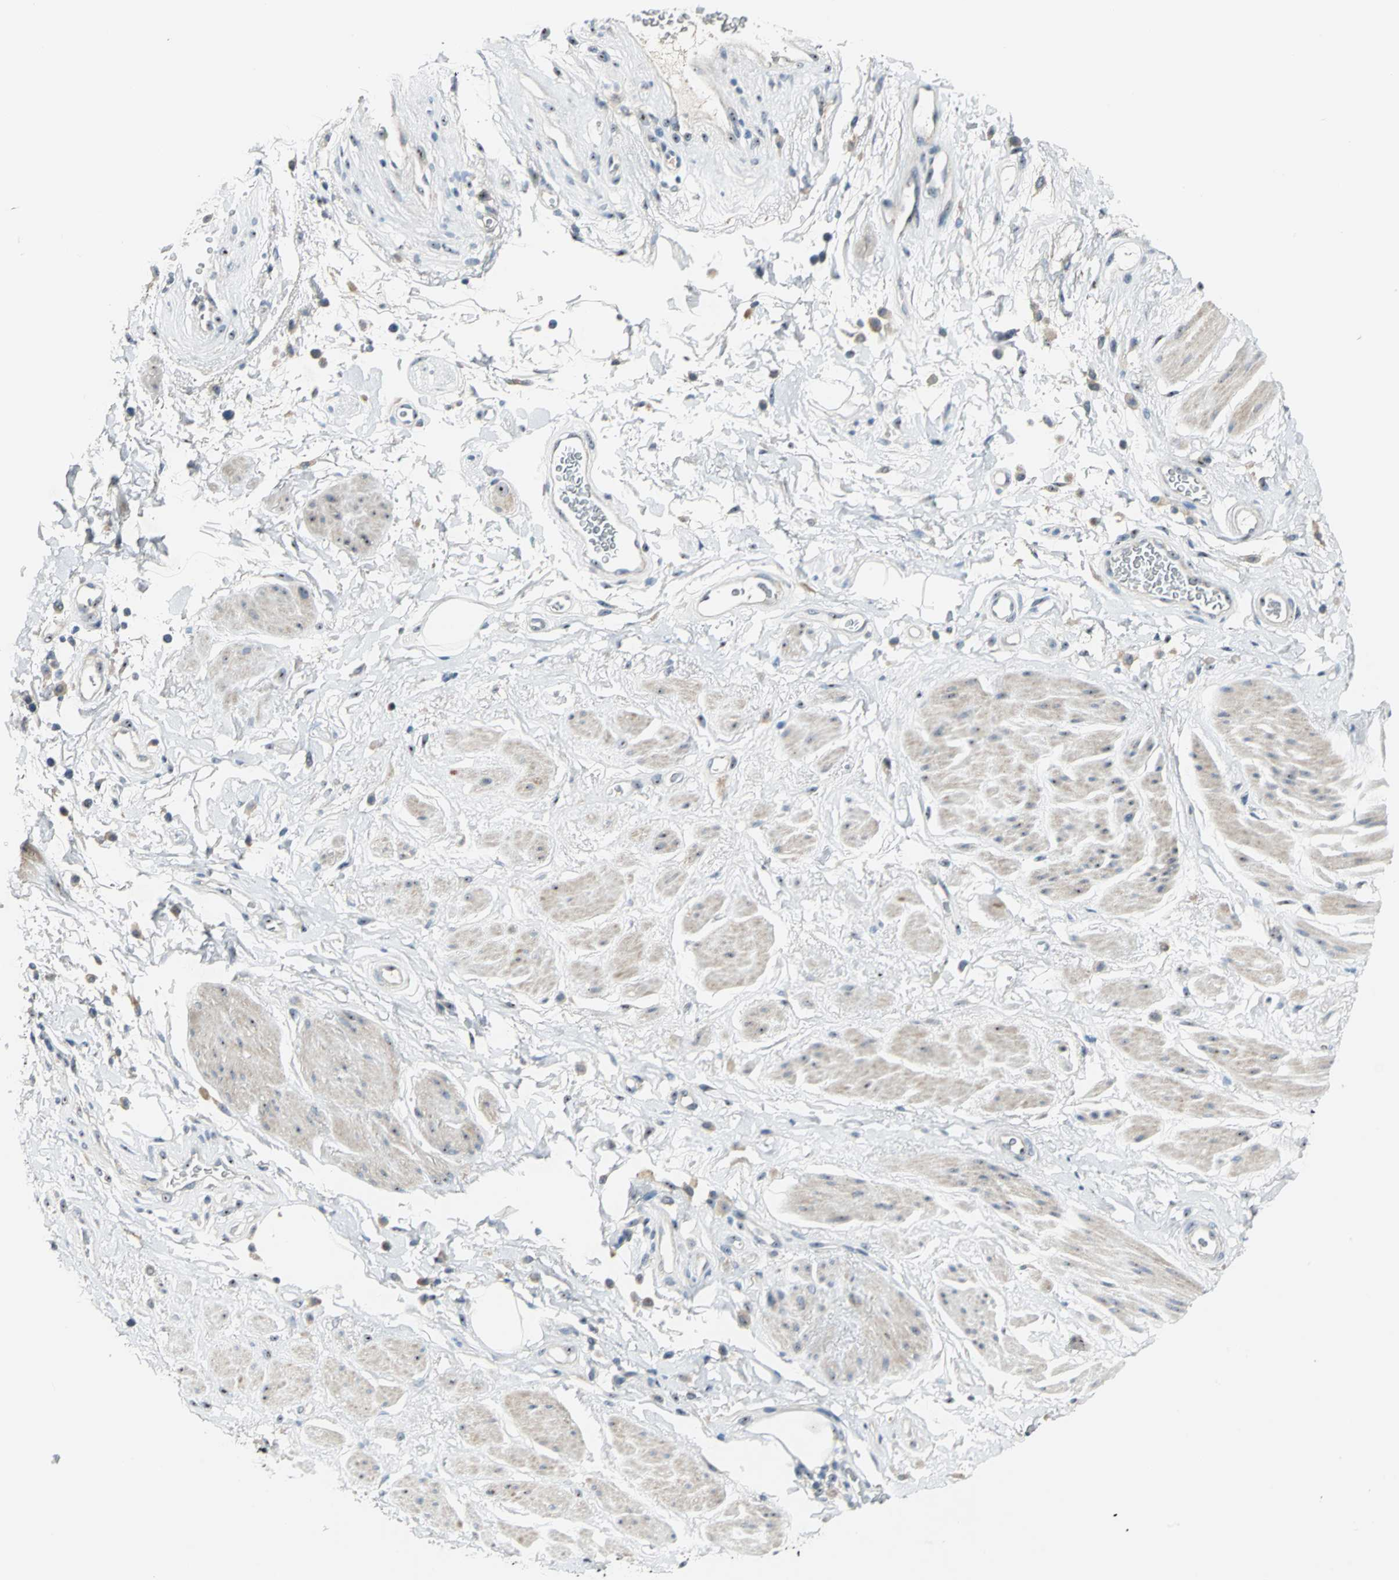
{"staining": {"intensity": "moderate", "quantity": ">75%", "location": "nuclear"}, "tissue": "adipose tissue", "cell_type": "Adipocytes", "image_type": "normal", "snomed": [{"axis": "morphology", "description": "Normal tissue, NOS"}, {"axis": "topography", "description": "Soft tissue"}, {"axis": "topography", "description": "Peripheral nerve tissue"}], "caption": "The photomicrograph shows staining of unremarkable adipose tissue, revealing moderate nuclear protein expression (brown color) within adipocytes.", "gene": "MYBBP1A", "patient": {"sex": "female", "age": 71}}